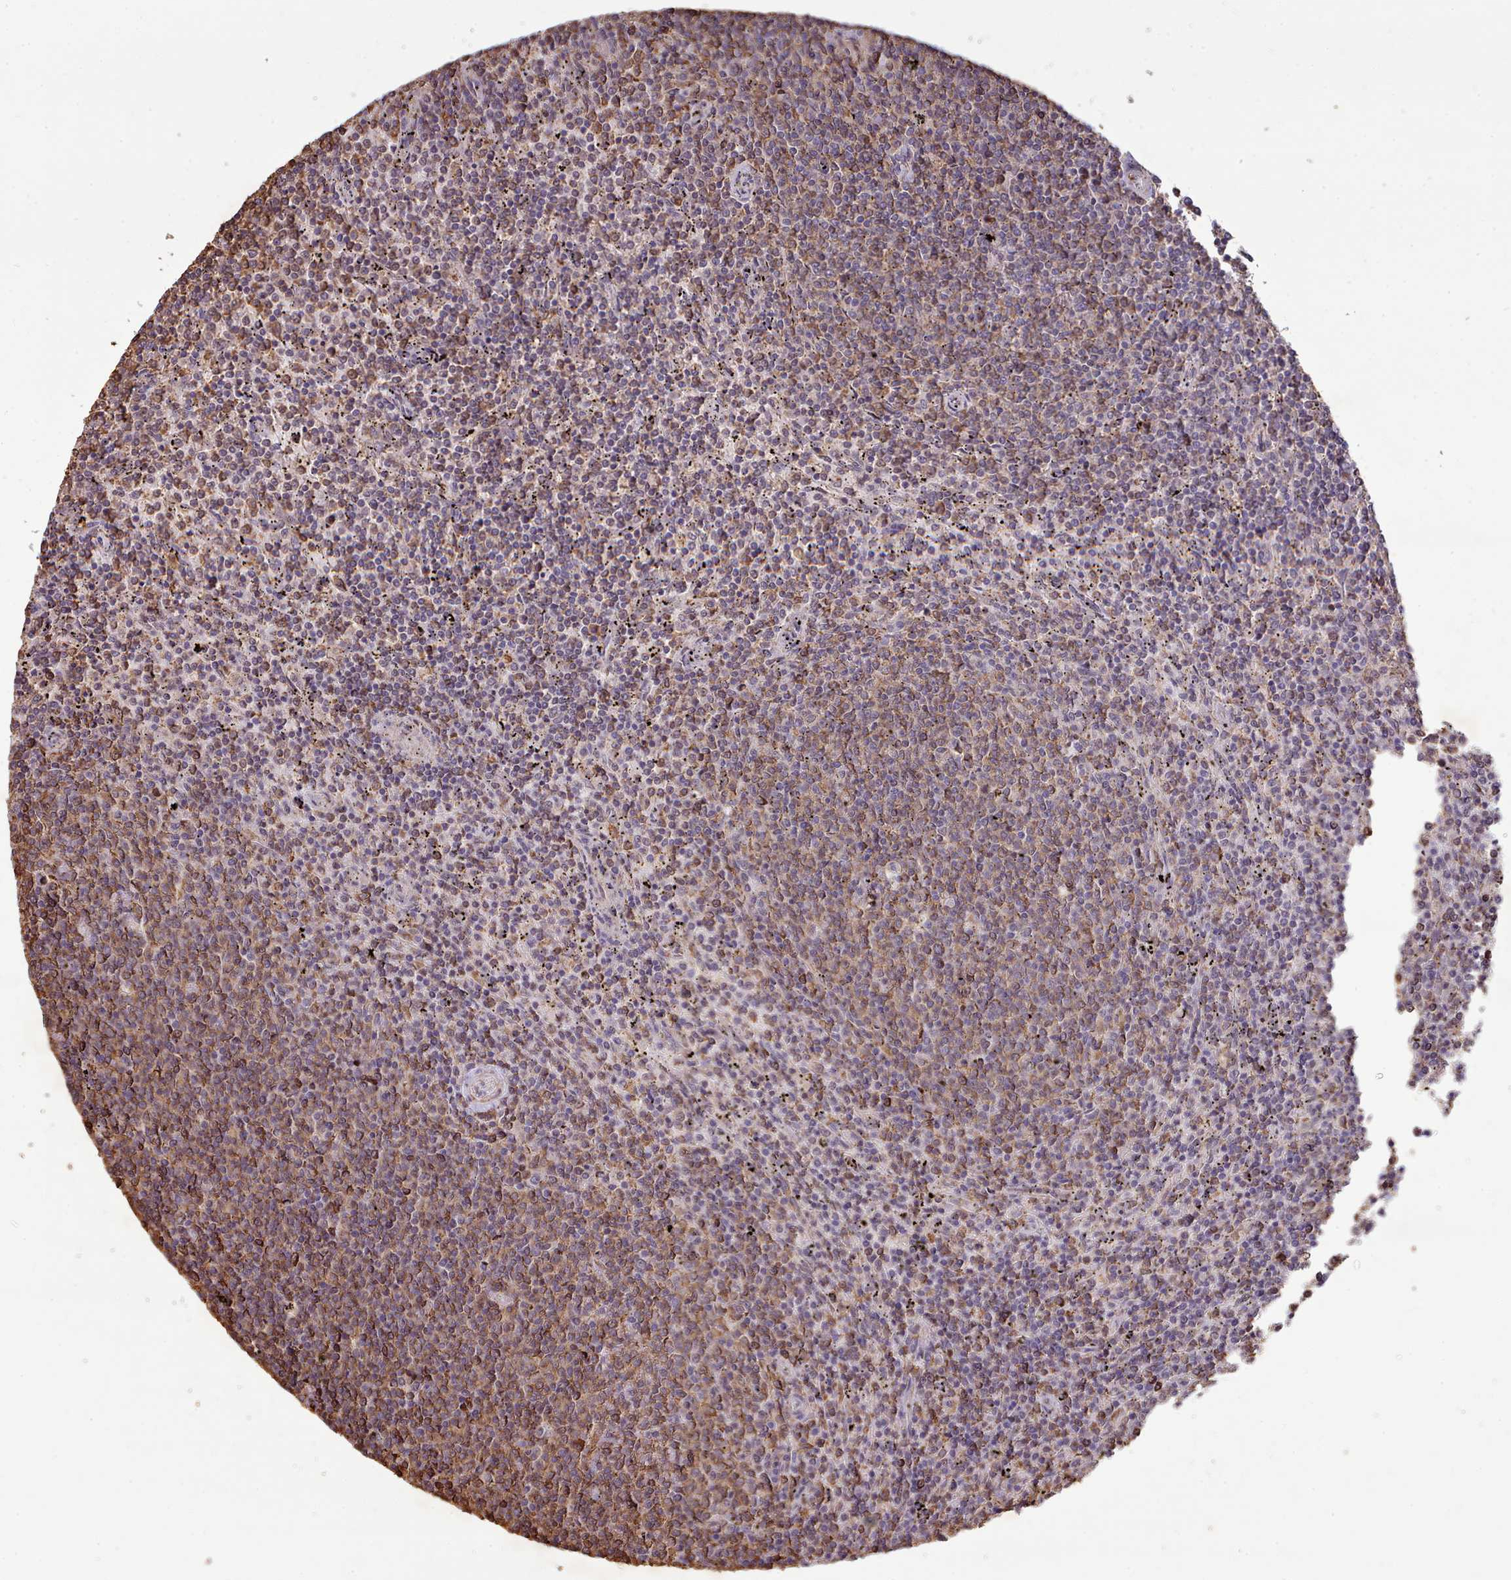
{"staining": {"intensity": "weak", "quantity": "25%-75%", "location": "cytoplasmic/membranous"}, "tissue": "lymphoma", "cell_type": "Tumor cells", "image_type": "cancer", "snomed": [{"axis": "morphology", "description": "Malignant lymphoma, non-Hodgkin's type, Low grade"}, {"axis": "topography", "description": "Spleen"}], "caption": "A photomicrograph showing weak cytoplasmic/membranous positivity in approximately 25%-75% of tumor cells in low-grade malignant lymphoma, non-Hodgkin's type, as visualized by brown immunohistochemical staining.", "gene": "METRN", "patient": {"sex": "female", "age": 50}}